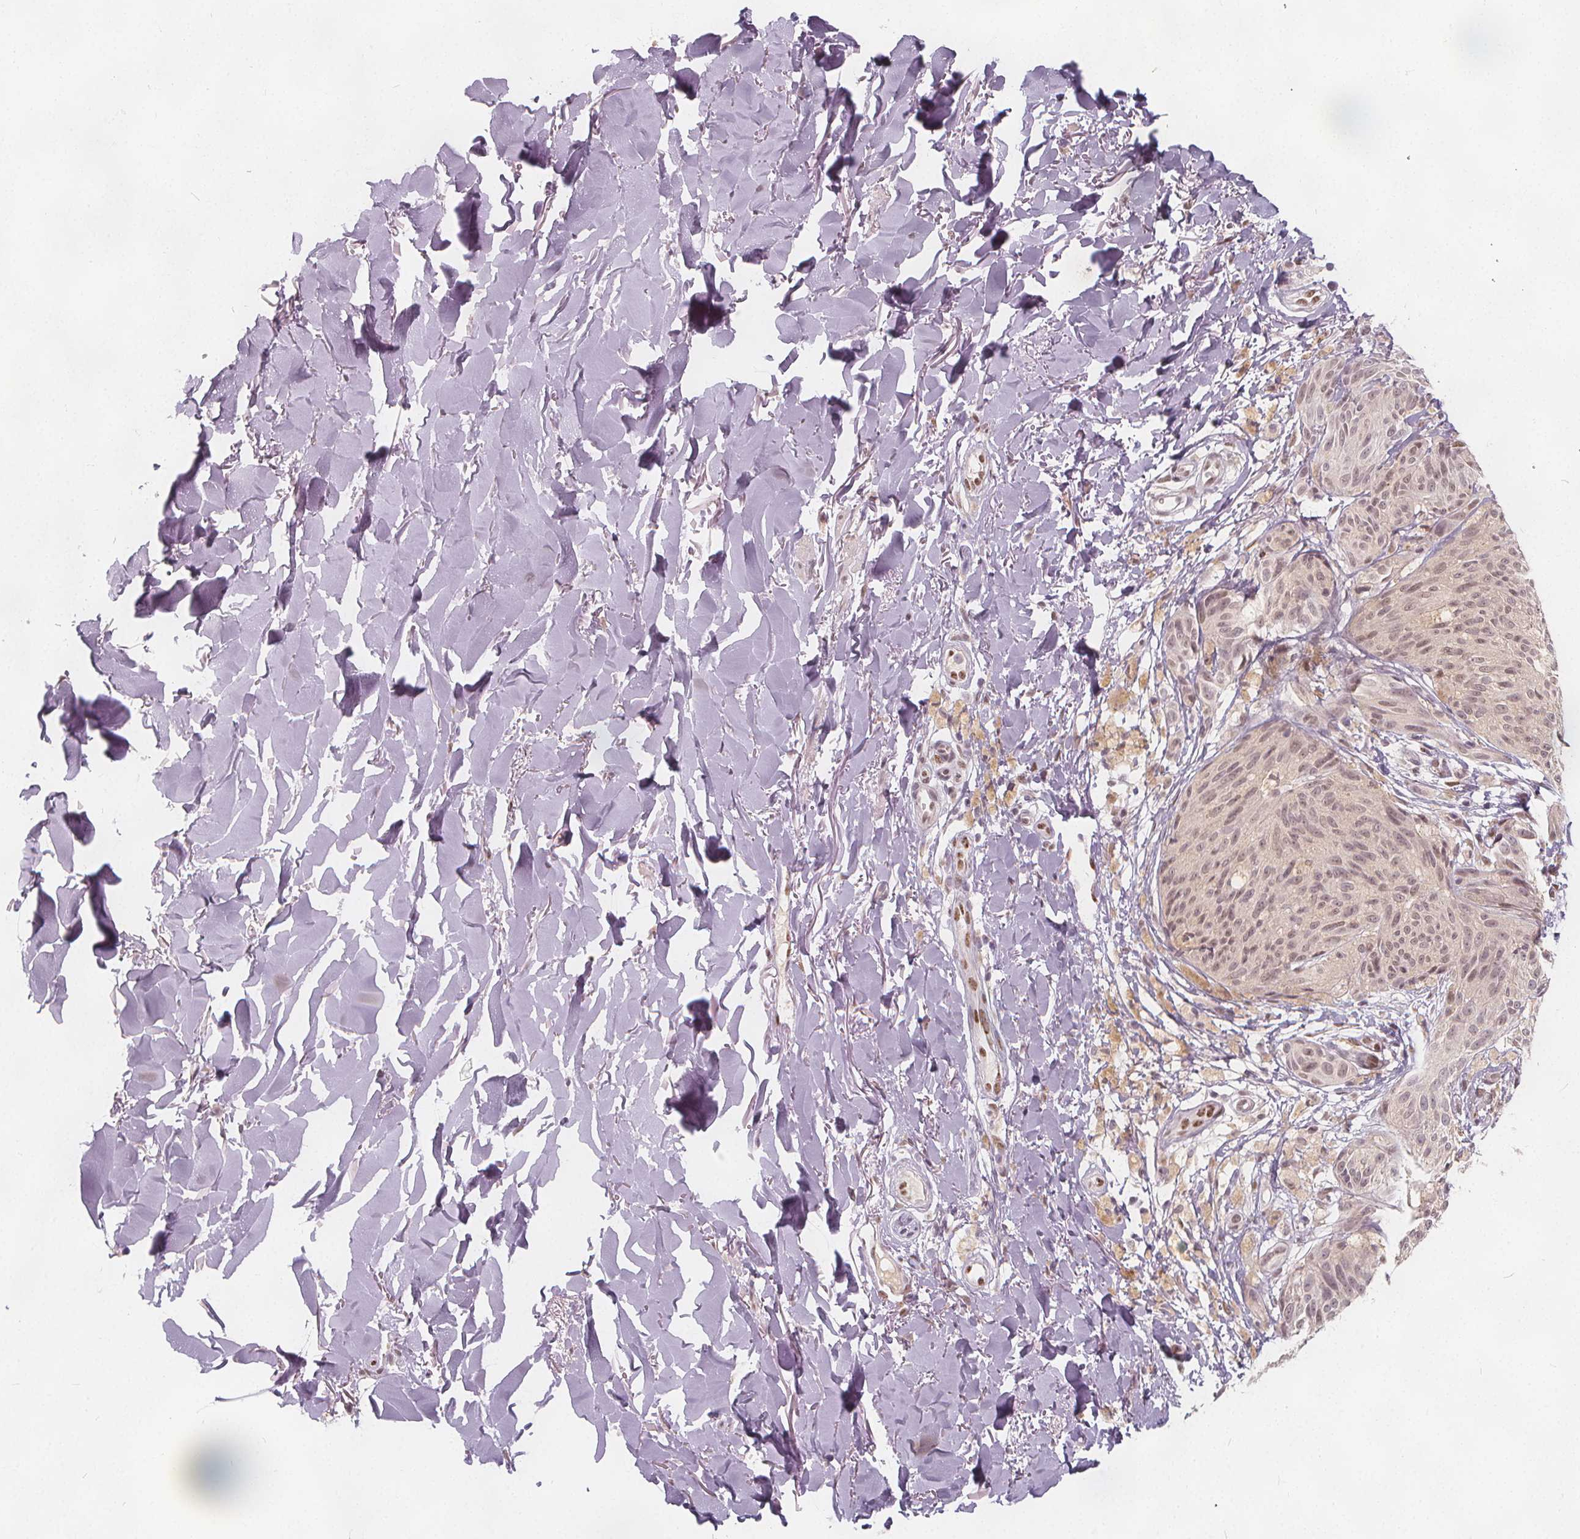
{"staining": {"intensity": "weak", "quantity": ">75%", "location": "cytoplasmic/membranous"}, "tissue": "melanoma", "cell_type": "Tumor cells", "image_type": "cancer", "snomed": [{"axis": "morphology", "description": "Malignant melanoma, NOS"}, {"axis": "topography", "description": "Skin"}], "caption": "Human melanoma stained with a protein marker shows weak staining in tumor cells.", "gene": "DRC3", "patient": {"sex": "female", "age": 87}}